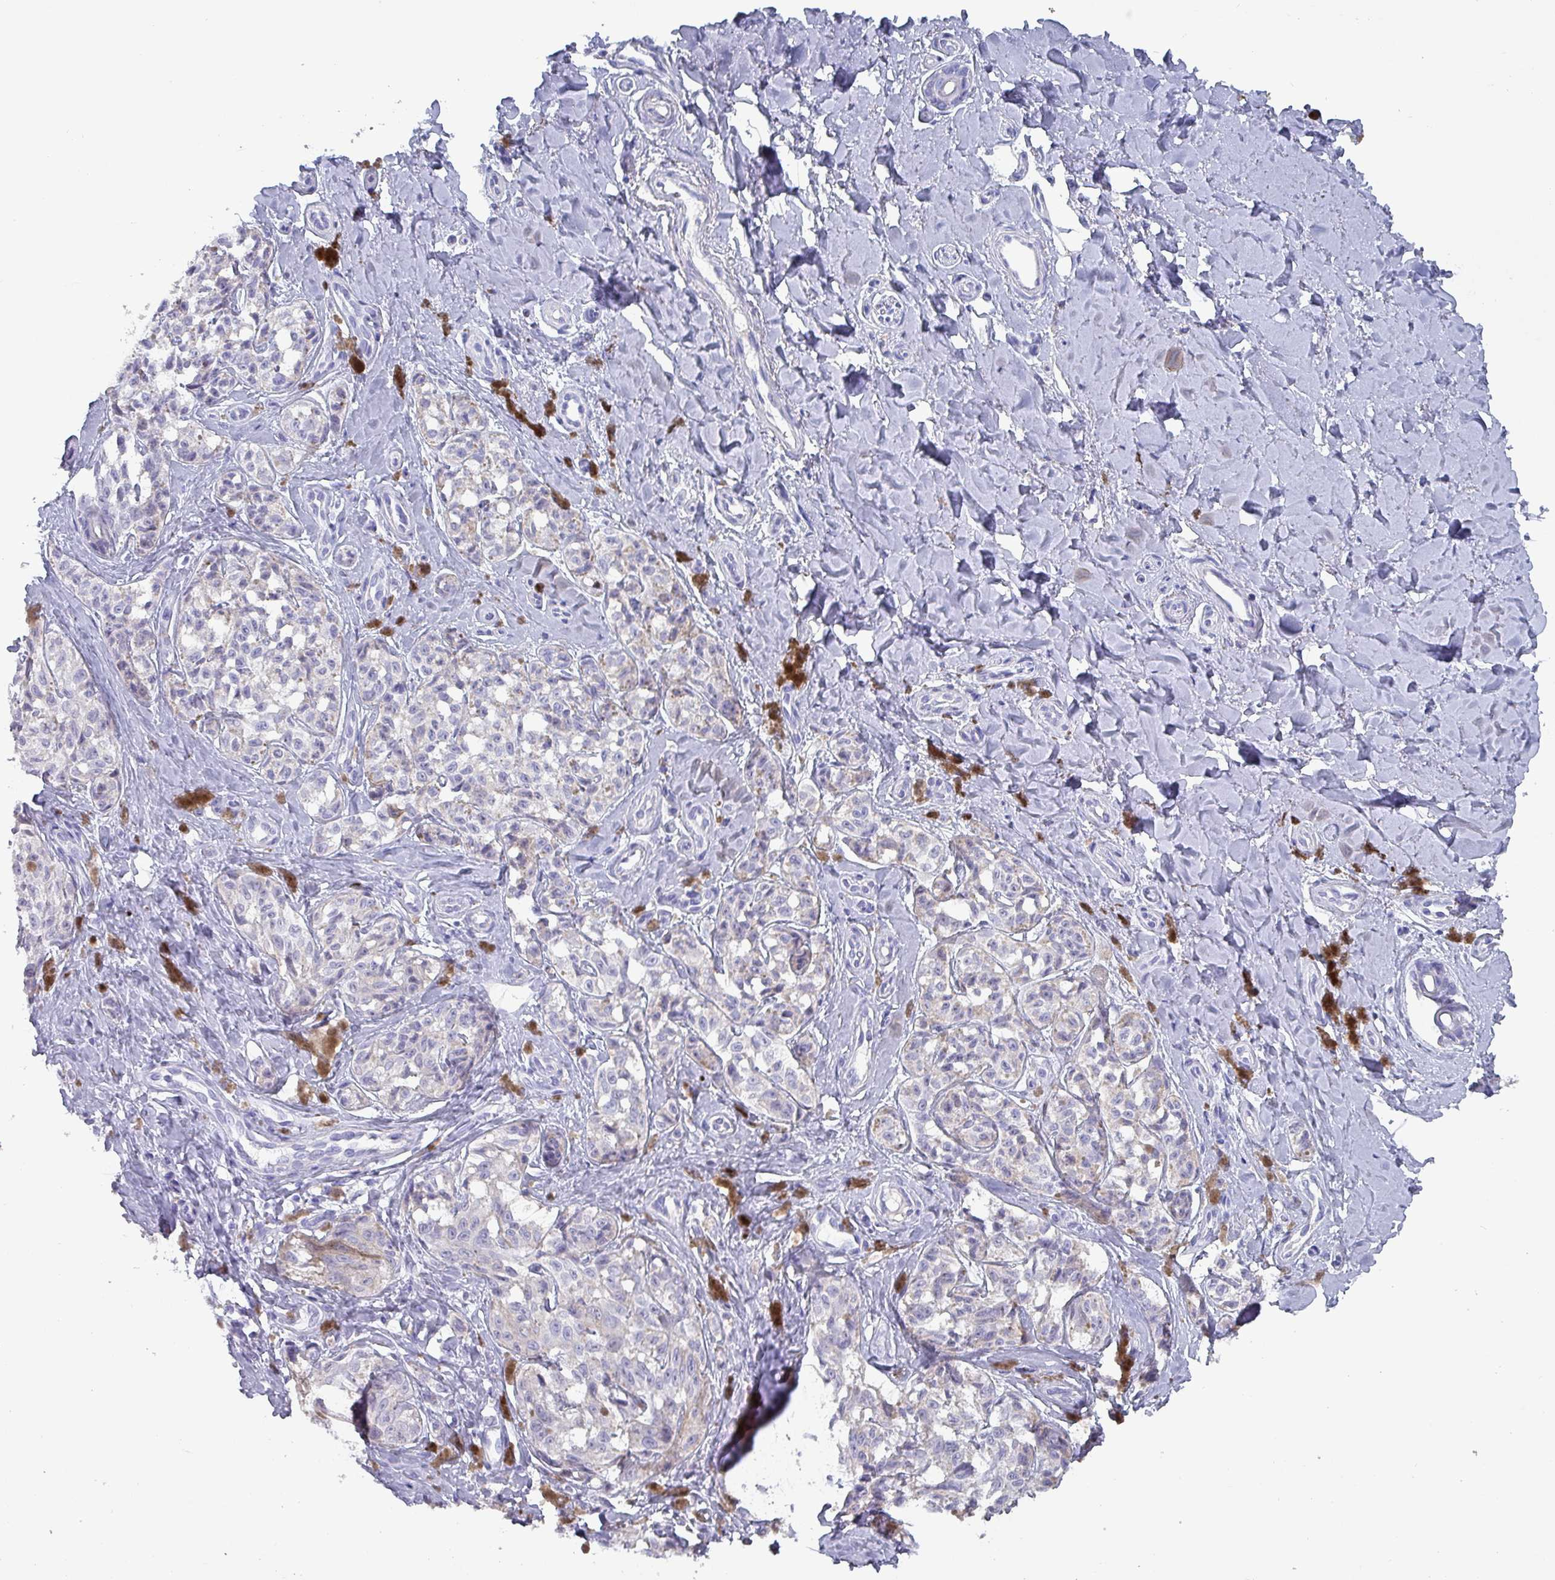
{"staining": {"intensity": "negative", "quantity": "none", "location": "none"}, "tissue": "melanoma", "cell_type": "Tumor cells", "image_type": "cancer", "snomed": [{"axis": "morphology", "description": "Malignant melanoma, NOS"}, {"axis": "topography", "description": "Skin"}], "caption": "The histopathology image displays no significant staining in tumor cells of melanoma.", "gene": "INS-IGF2", "patient": {"sex": "female", "age": 65}}